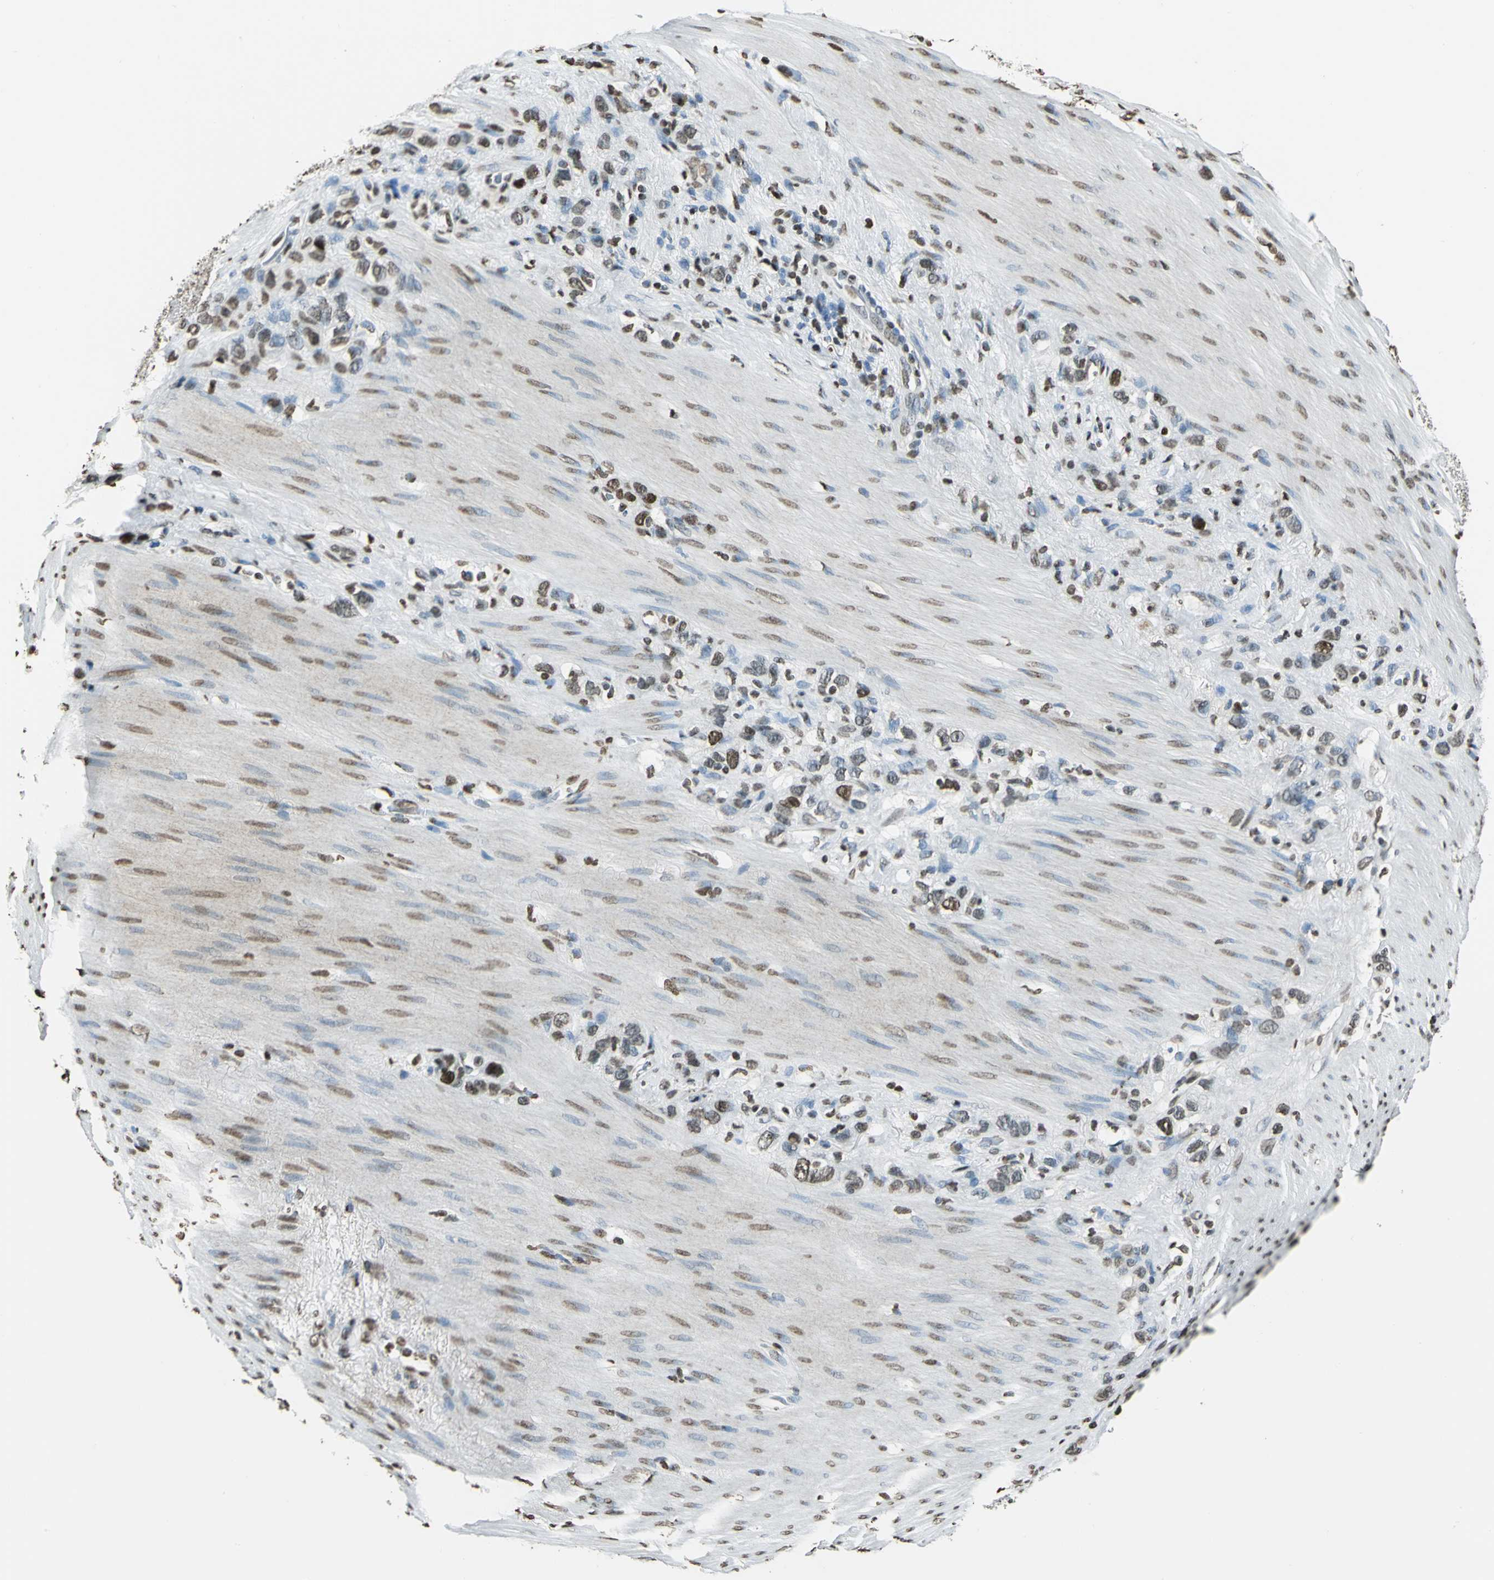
{"staining": {"intensity": "moderate", "quantity": "25%-75%", "location": "nuclear"}, "tissue": "stomach cancer", "cell_type": "Tumor cells", "image_type": "cancer", "snomed": [{"axis": "morphology", "description": "Normal tissue, NOS"}, {"axis": "morphology", "description": "Adenocarcinoma, NOS"}, {"axis": "morphology", "description": "Adenocarcinoma, High grade"}, {"axis": "topography", "description": "Stomach, upper"}, {"axis": "topography", "description": "Stomach"}], "caption": "Brown immunohistochemical staining in human stomach cancer exhibits moderate nuclear staining in about 25%-75% of tumor cells. (DAB = brown stain, brightfield microscopy at high magnification).", "gene": "MCM4", "patient": {"sex": "female", "age": 65}}